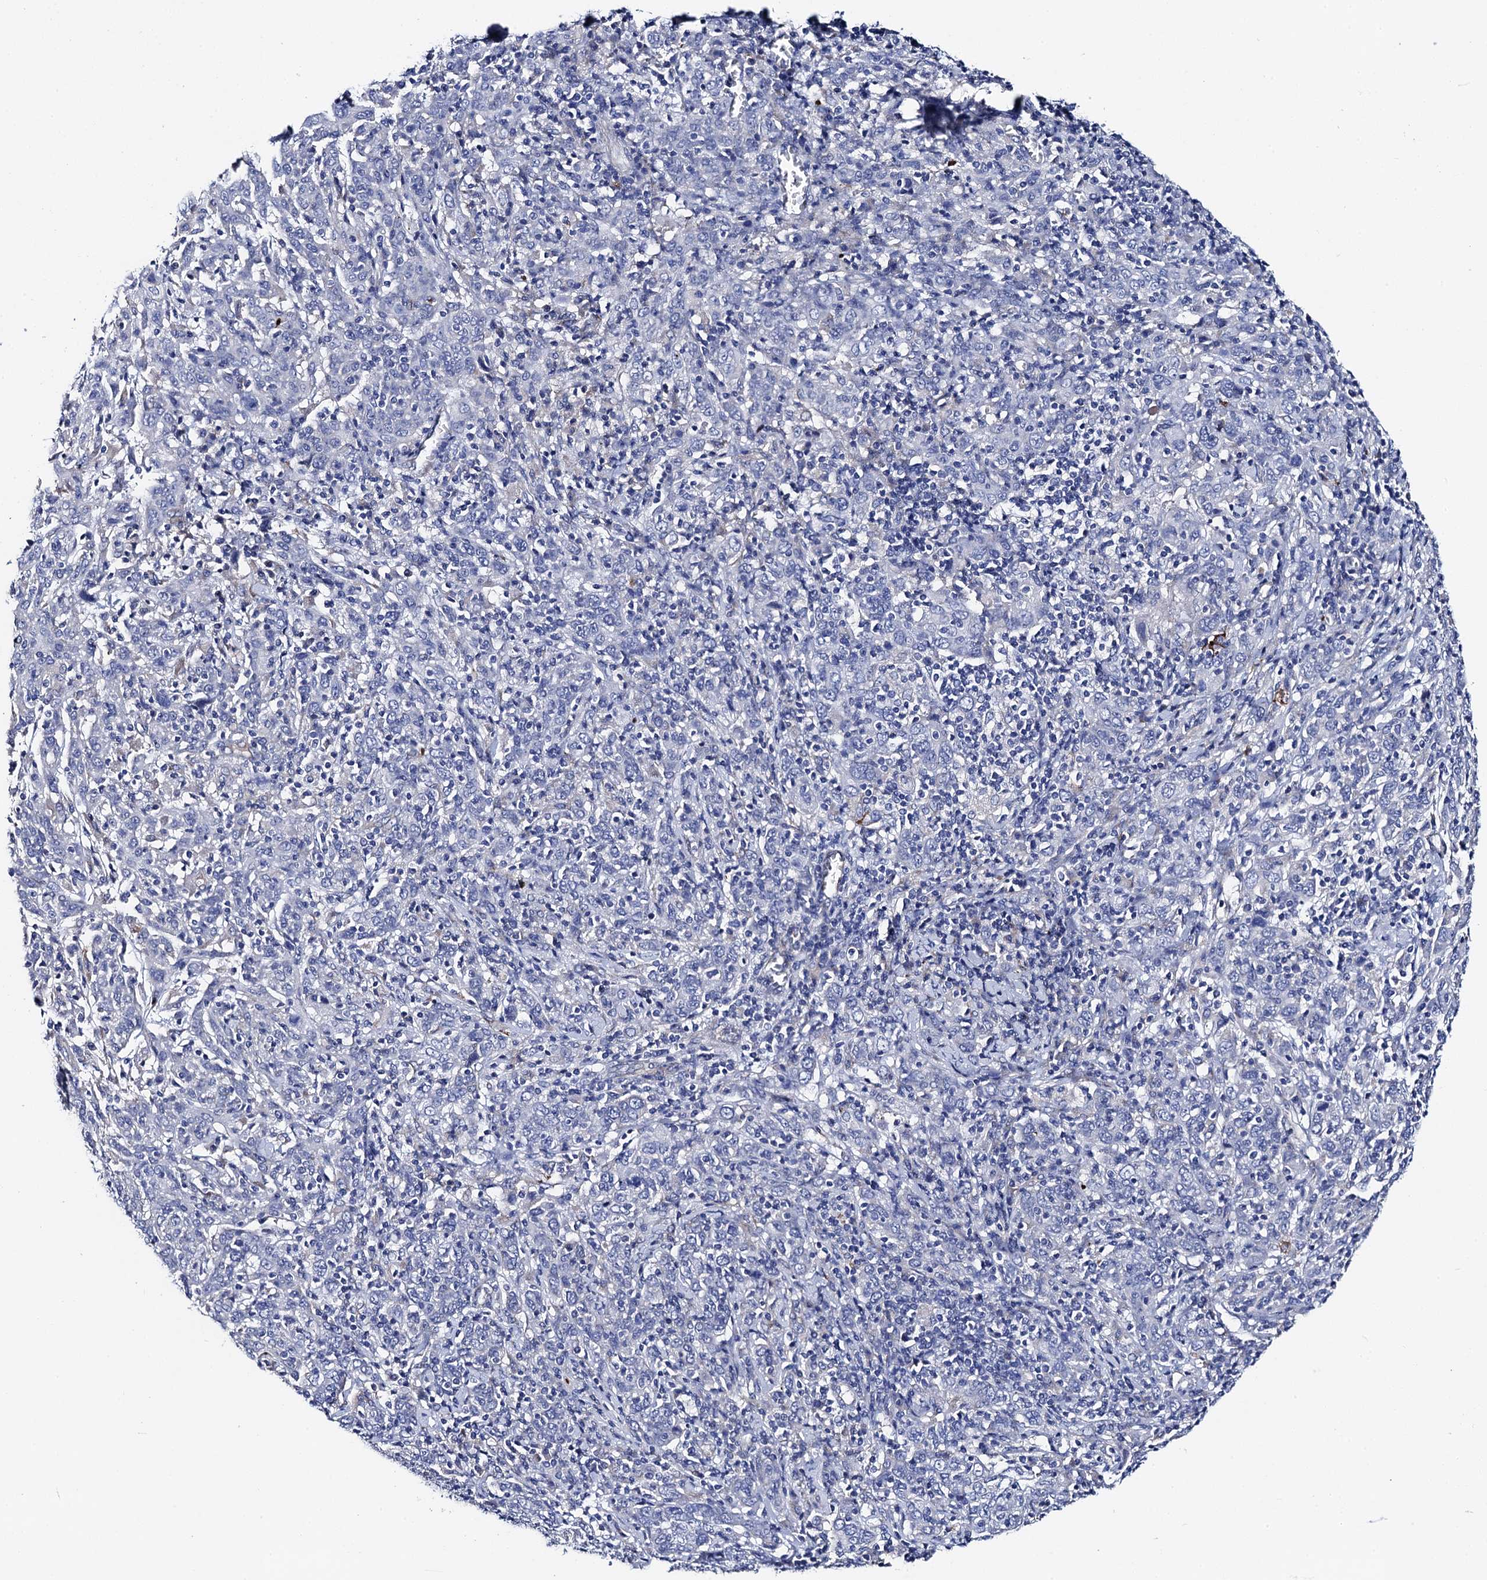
{"staining": {"intensity": "negative", "quantity": "none", "location": "none"}, "tissue": "cervical cancer", "cell_type": "Tumor cells", "image_type": "cancer", "snomed": [{"axis": "morphology", "description": "Squamous cell carcinoma, NOS"}, {"axis": "topography", "description": "Cervix"}], "caption": "This histopathology image is of cervical cancer stained with immunohistochemistry (IHC) to label a protein in brown with the nuclei are counter-stained blue. There is no staining in tumor cells. The staining was performed using DAB (3,3'-diaminobenzidine) to visualize the protein expression in brown, while the nuclei were stained in blue with hematoxylin (Magnification: 20x).", "gene": "FREM3", "patient": {"sex": "female", "age": 67}}